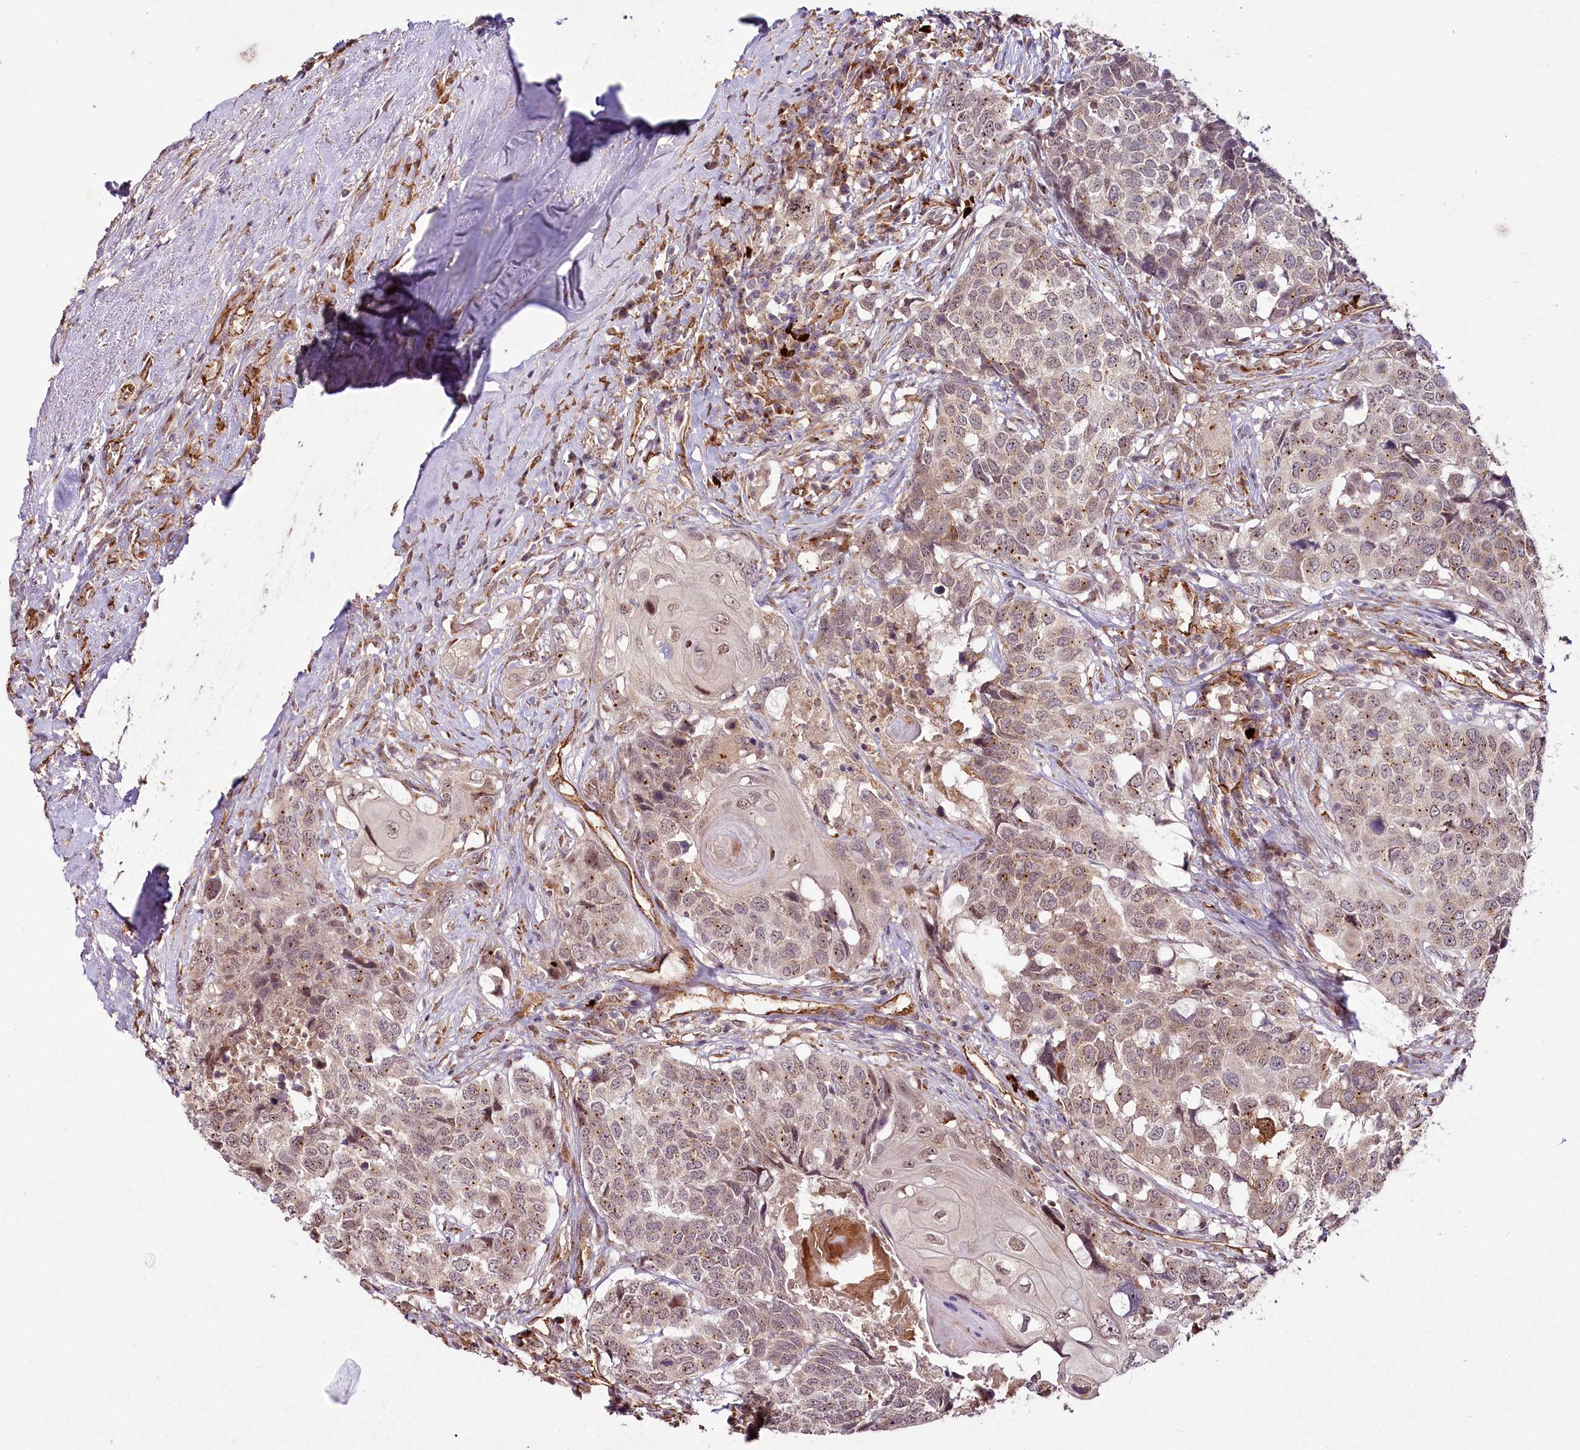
{"staining": {"intensity": "moderate", "quantity": ">75%", "location": "cytoplasmic/membranous,nuclear"}, "tissue": "head and neck cancer", "cell_type": "Tumor cells", "image_type": "cancer", "snomed": [{"axis": "morphology", "description": "Squamous cell carcinoma, NOS"}, {"axis": "topography", "description": "Head-Neck"}], "caption": "Brown immunohistochemical staining in squamous cell carcinoma (head and neck) shows moderate cytoplasmic/membranous and nuclear positivity in approximately >75% of tumor cells. (Stains: DAB (3,3'-diaminobenzidine) in brown, nuclei in blue, Microscopy: brightfield microscopy at high magnification).", "gene": "ALKBH8", "patient": {"sex": "male", "age": 66}}